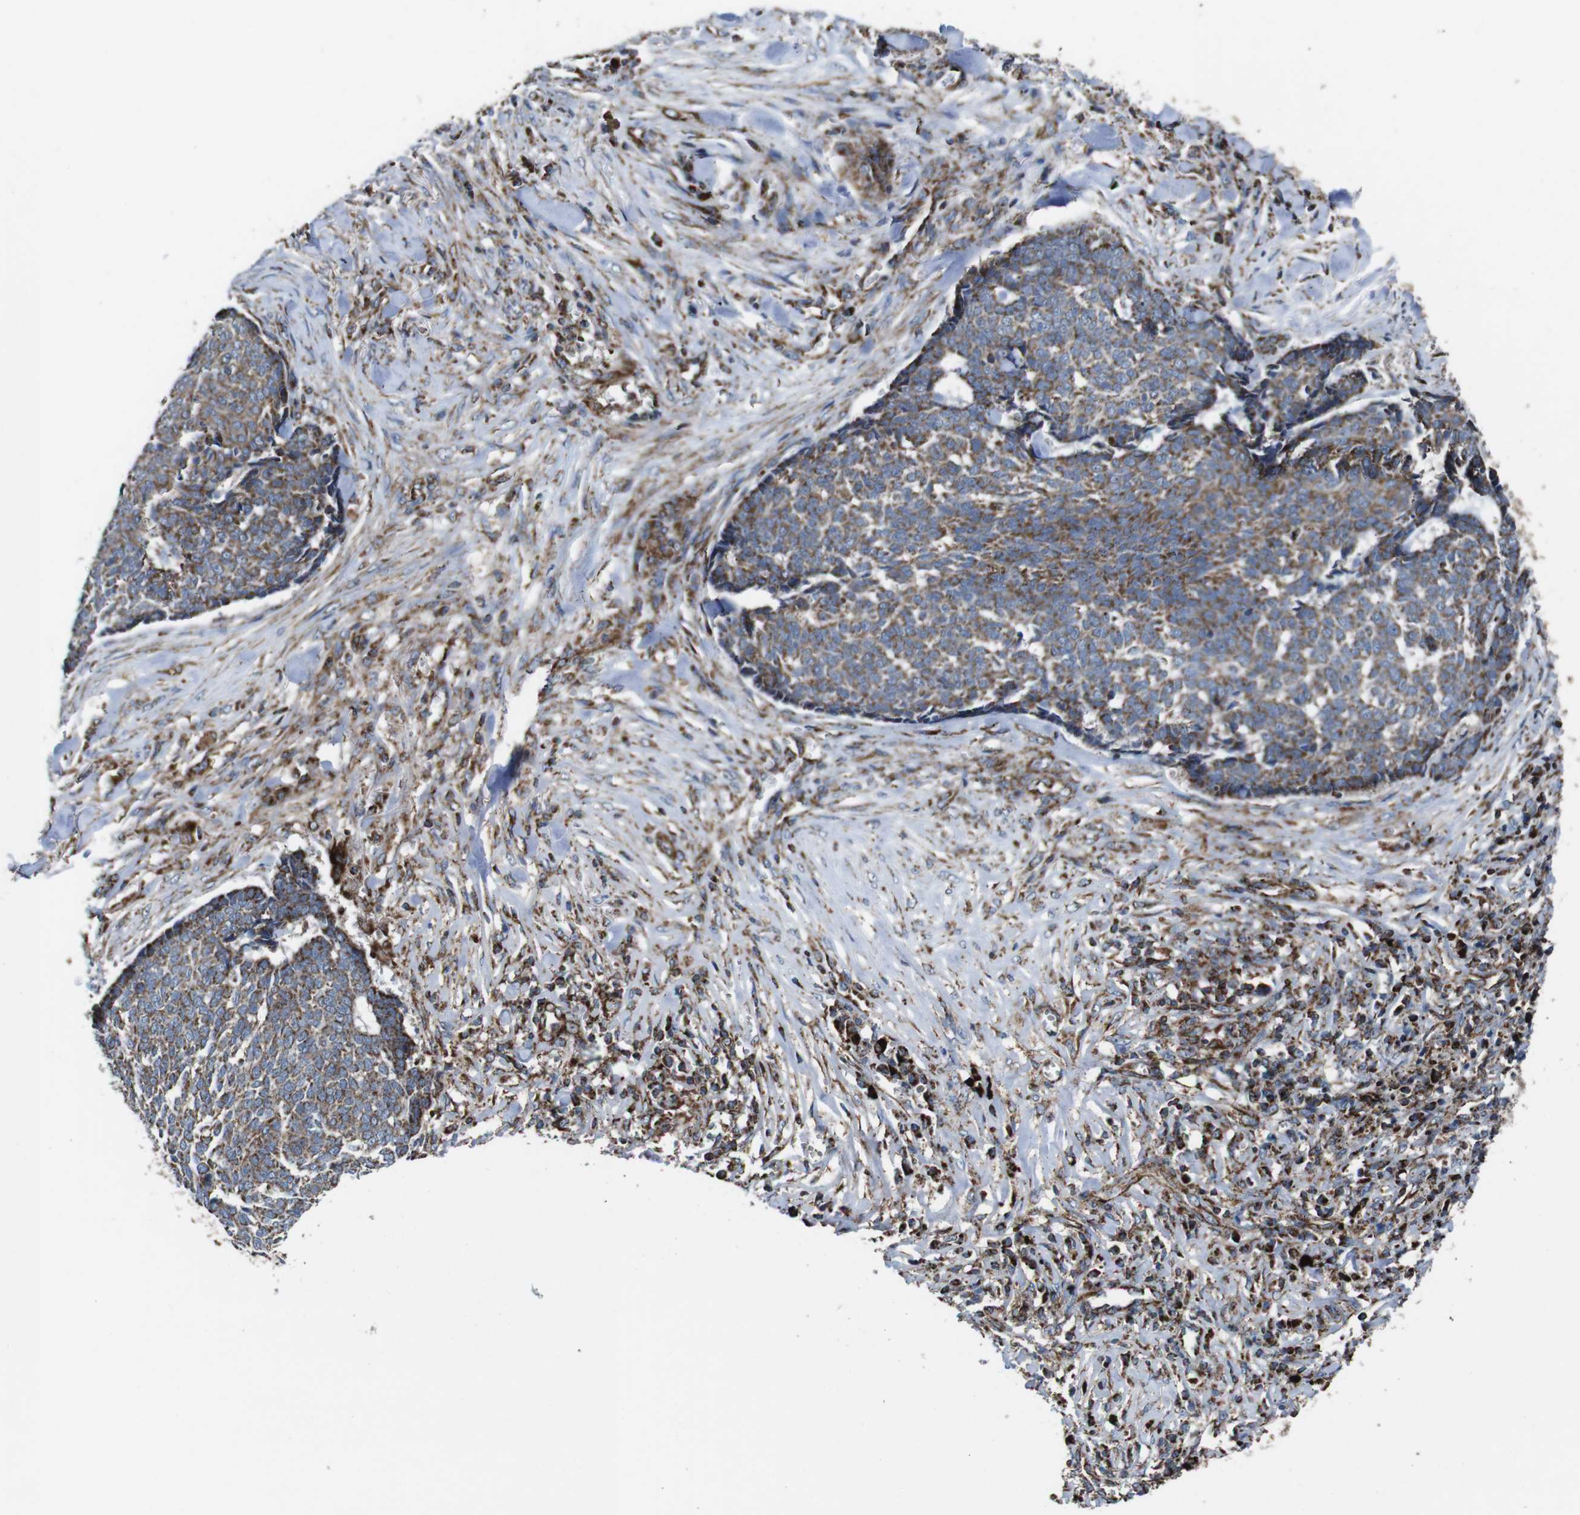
{"staining": {"intensity": "moderate", "quantity": ">75%", "location": "cytoplasmic/membranous"}, "tissue": "skin cancer", "cell_type": "Tumor cells", "image_type": "cancer", "snomed": [{"axis": "morphology", "description": "Basal cell carcinoma"}, {"axis": "topography", "description": "Skin"}], "caption": "High-magnification brightfield microscopy of basal cell carcinoma (skin) stained with DAB (brown) and counterstained with hematoxylin (blue). tumor cells exhibit moderate cytoplasmic/membranous positivity is identified in approximately>75% of cells. The protein of interest is shown in brown color, while the nuclei are stained blue.", "gene": "HK1", "patient": {"sex": "male", "age": 84}}